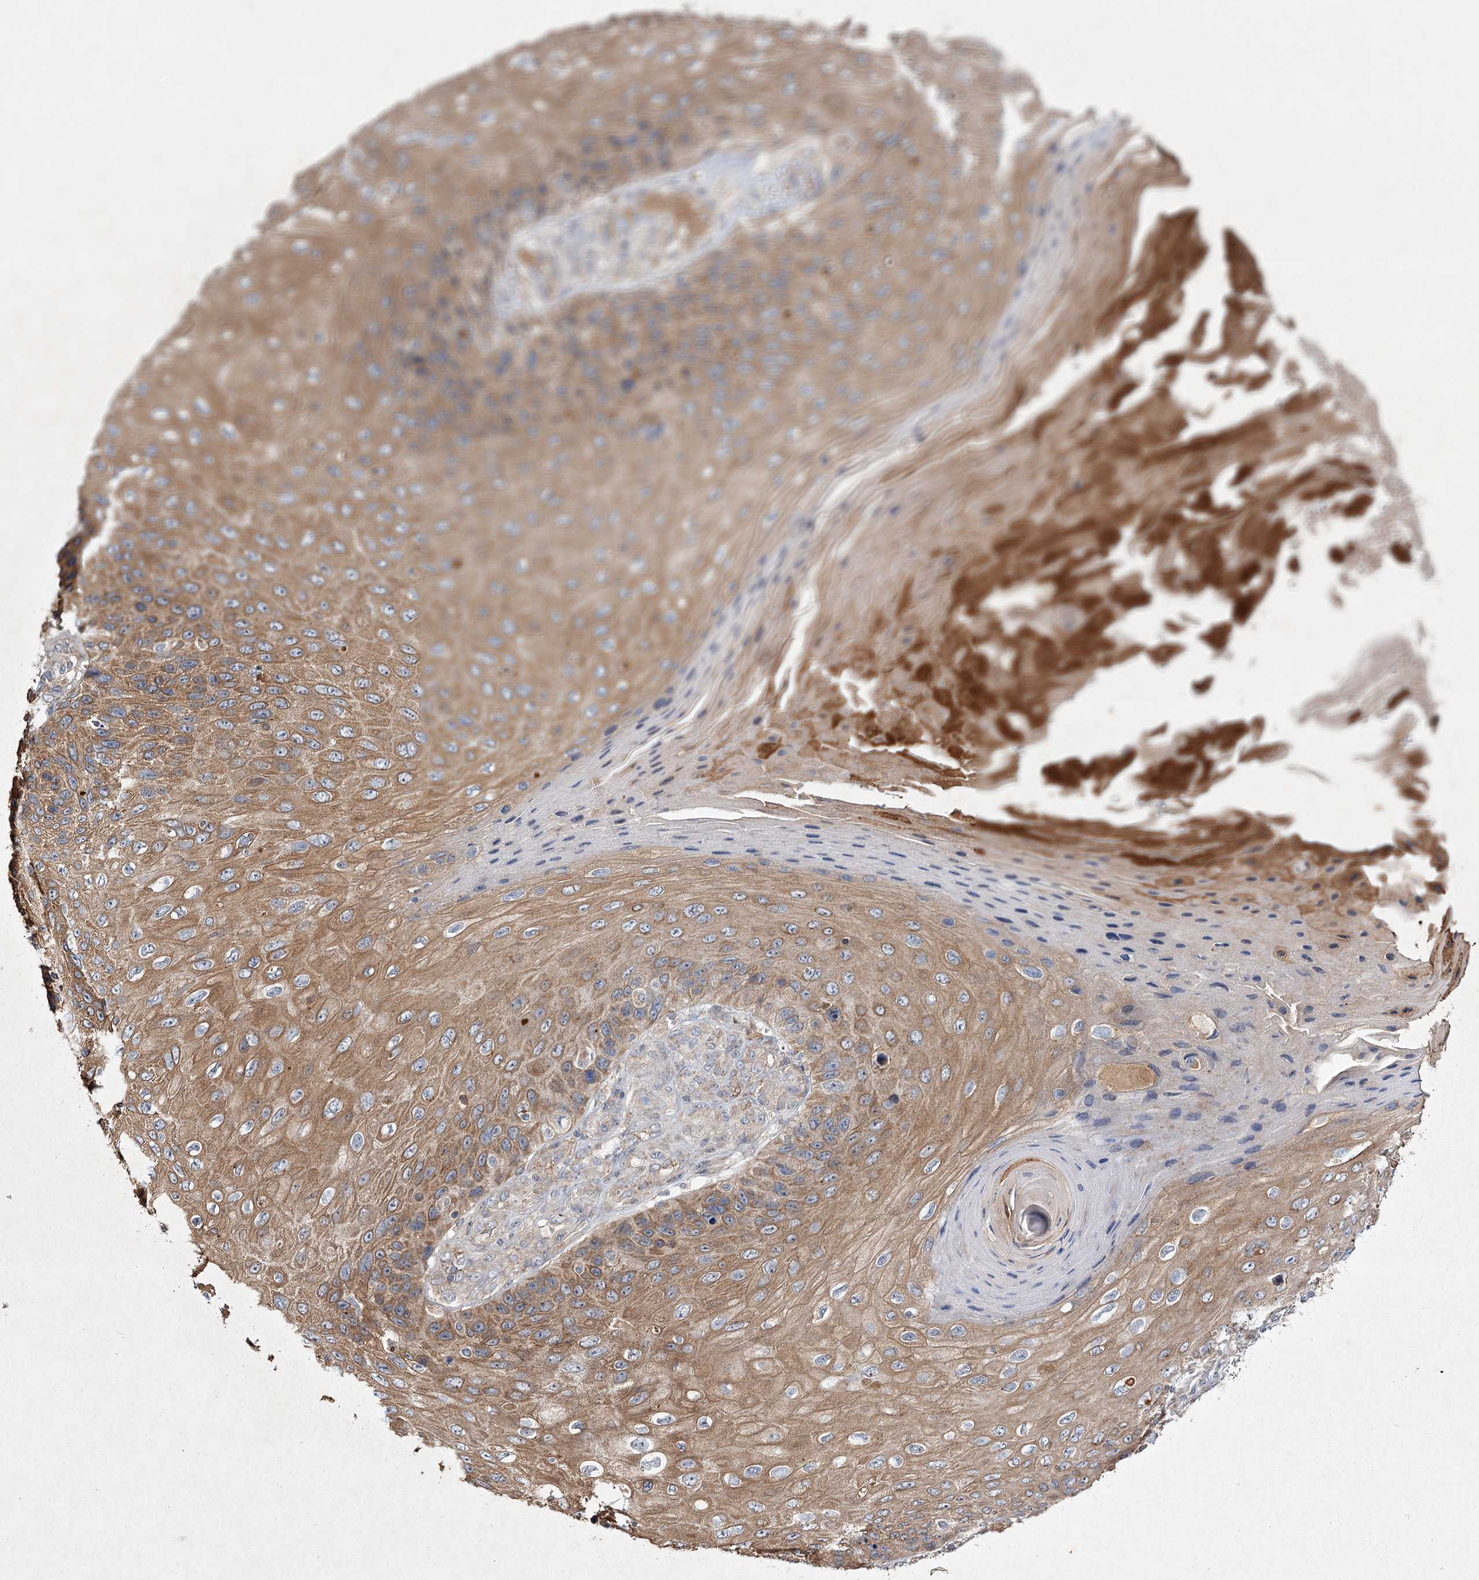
{"staining": {"intensity": "moderate", "quantity": ">75%", "location": "cytoplasmic/membranous"}, "tissue": "skin cancer", "cell_type": "Tumor cells", "image_type": "cancer", "snomed": [{"axis": "morphology", "description": "Squamous cell carcinoma, NOS"}, {"axis": "topography", "description": "Skin"}], "caption": "Brown immunohistochemical staining in squamous cell carcinoma (skin) demonstrates moderate cytoplasmic/membranous positivity in about >75% of tumor cells. The staining is performed using DAB brown chromogen to label protein expression. The nuclei are counter-stained blue using hematoxylin.", "gene": "MFN1", "patient": {"sex": "female", "age": 88}}